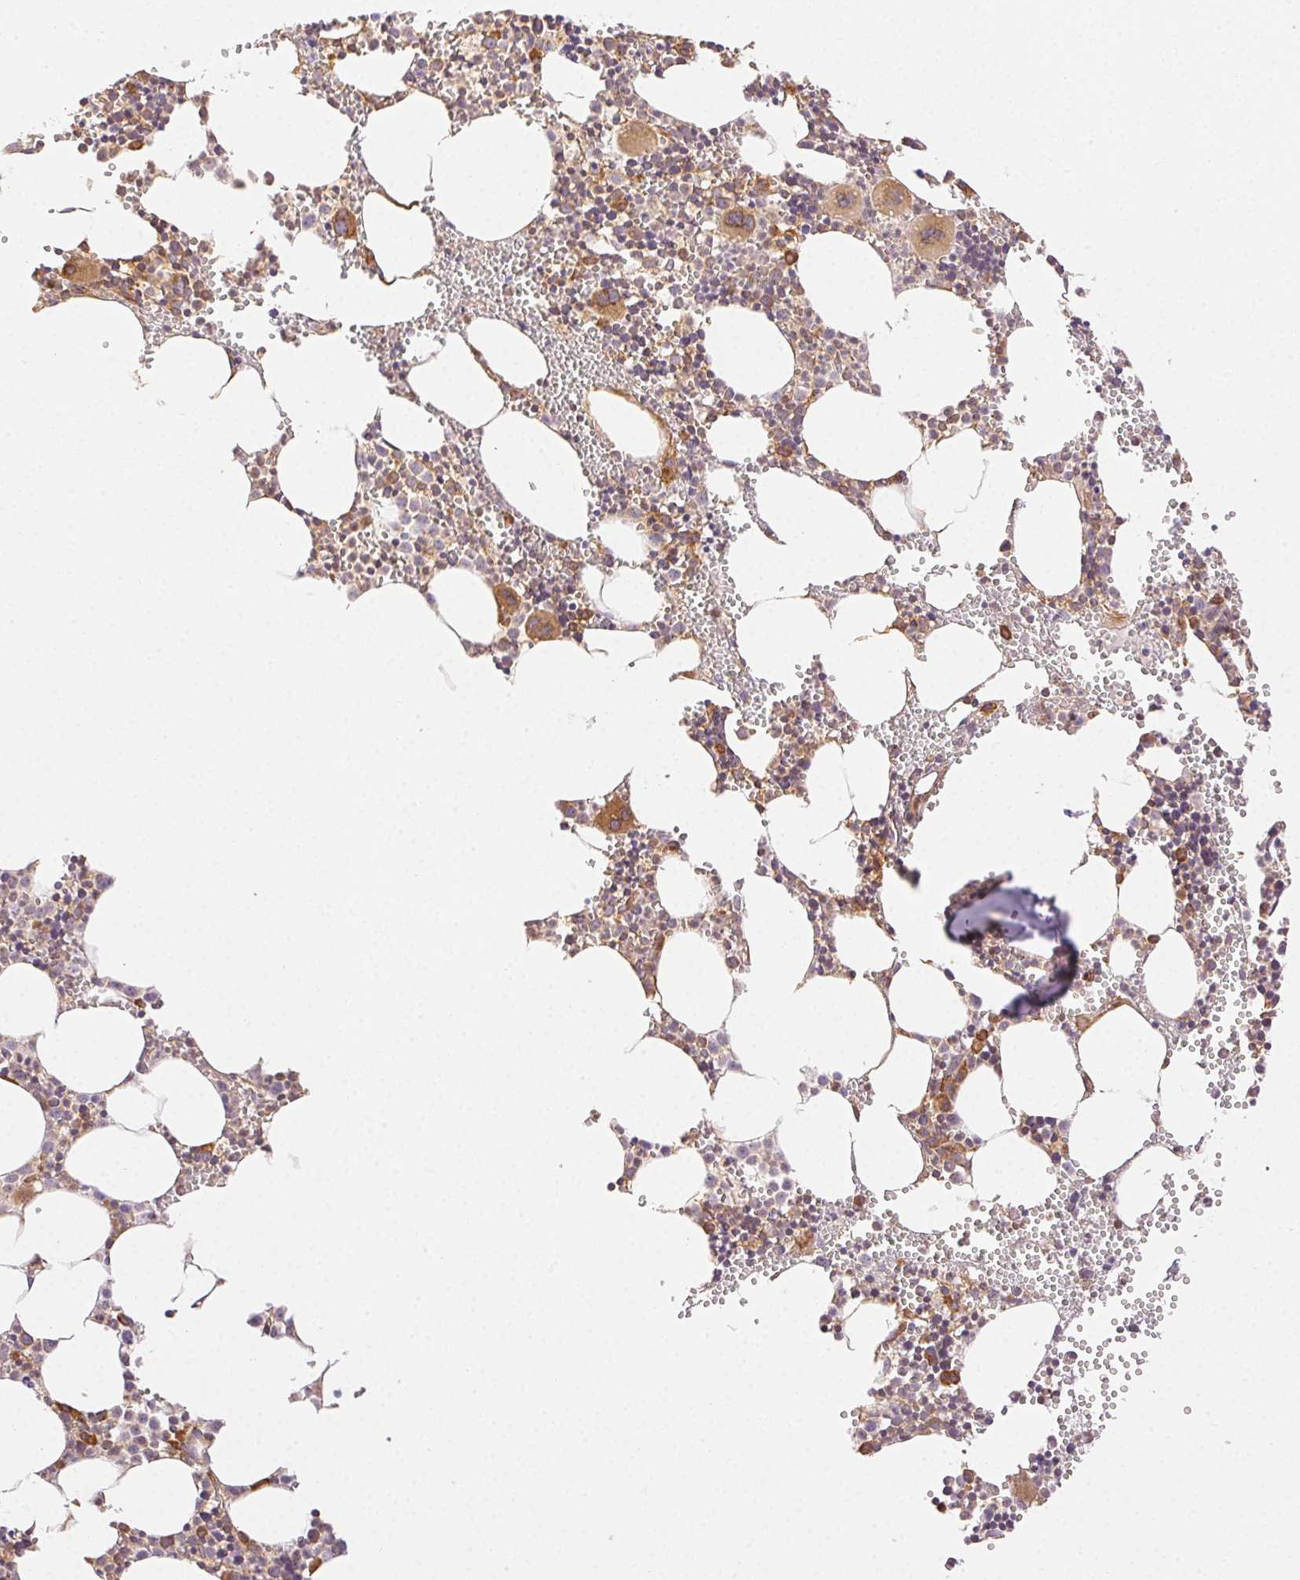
{"staining": {"intensity": "moderate", "quantity": "25%-75%", "location": "cytoplasmic/membranous"}, "tissue": "bone marrow", "cell_type": "Hematopoietic cells", "image_type": "normal", "snomed": [{"axis": "morphology", "description": "Normal tissue, NOS"}, {"axis": "topography", "description": "Bone marrow"}], "caption": "A brown stain shows moderate cytoplasmic/membranous positivity of a protein in hematopoietic cells of unremarkable human bone marrow. The staining was performed using DAB, with brown indicating positive protein expression. Nuclei are stained blue with hematoxylin.", "gene": "ENTREP1", "patient": {"sex": "male", "age": 89}}